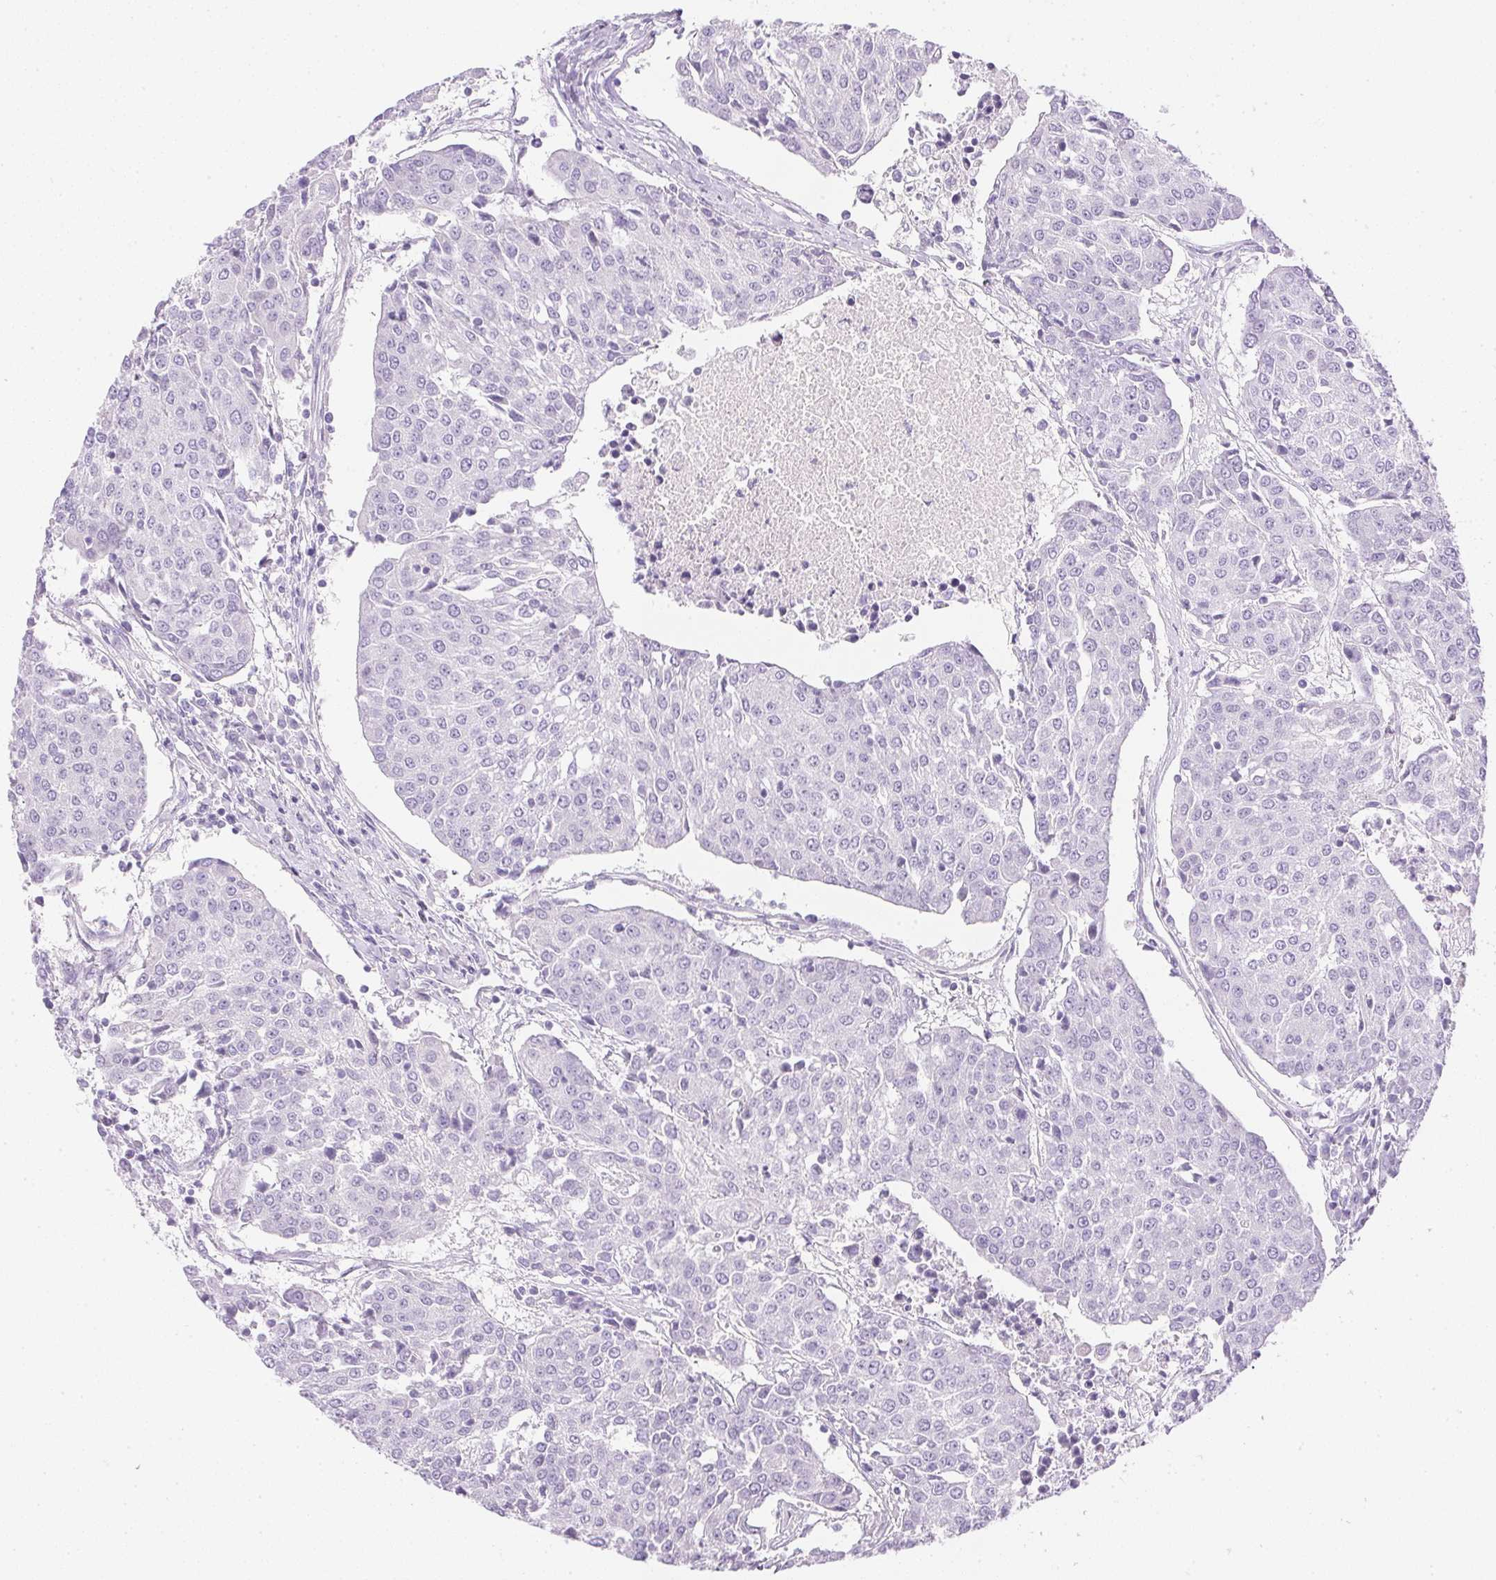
{"staining": {"intensity": "negative", "quantity": "none", "location": "none"}, "tissue": "urothelial cancer", "cell_type": "Tumor cells", "image_type": "cancer", "snomed": [{"axis": "morphology", "description": "Urothelial carcinoma, High grade"}, {"axis": "topography", "description": "Urinary bladder"}], "caption": "Immunohistochemical staining of human high-grade urothelial carcinoma displays no significant expression in tumor cells.", "gene": "CTRL", "patient": {"sex": "female", "age": 85}}